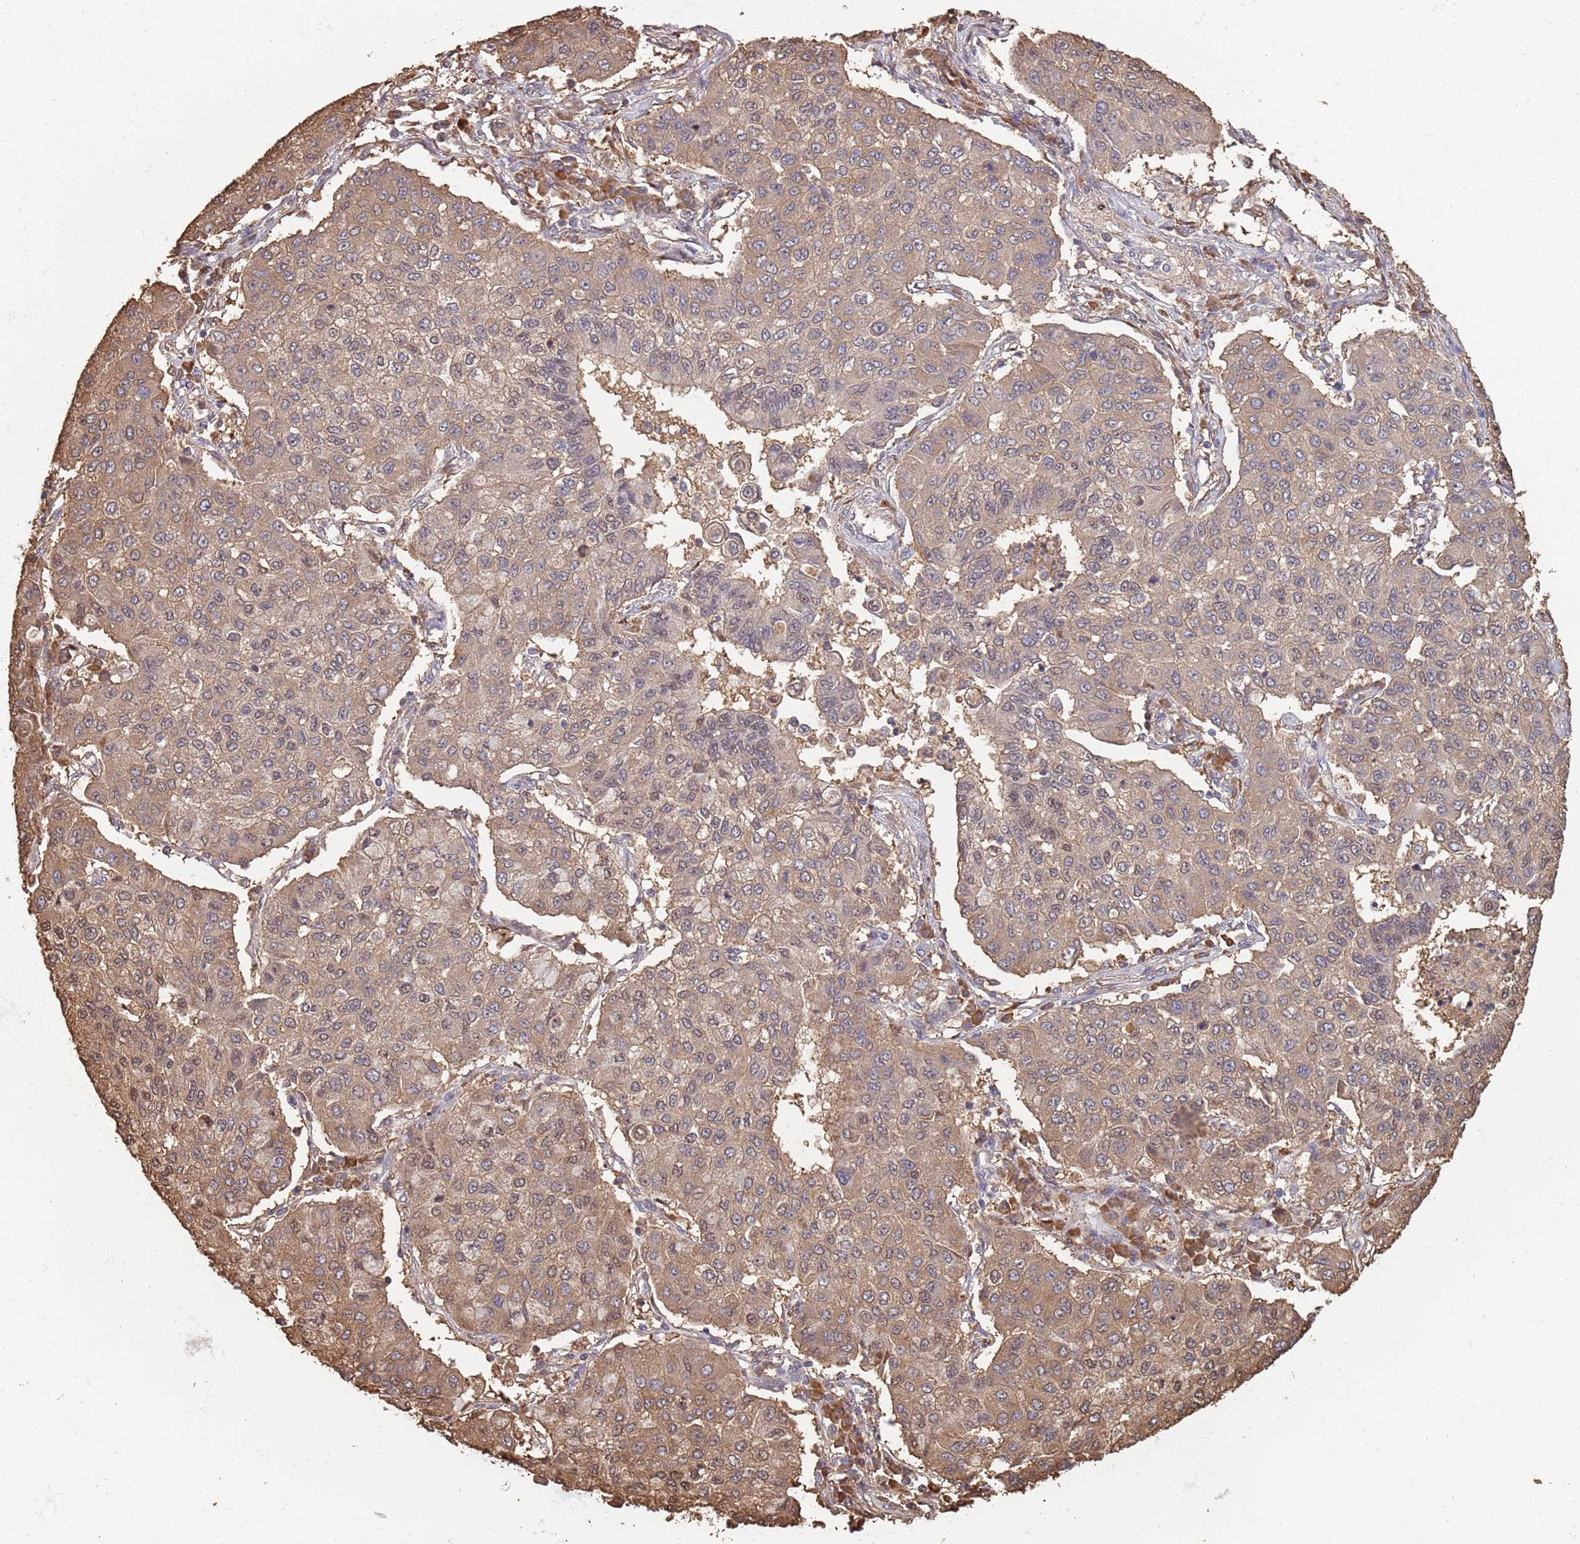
{"staining": {"intensity": "weak", "quantity": ">75%", "location": "cytoplasmic/membranous,nuclear"}, "tissue": "lung cancer", "cell_type": "Tumor cells", "image_type": "cancer", "snomed": [{"axis": "morphology", "description": "Squamous cell carcinoma, NOS"}, {"axis": "topography", "description": "Lung"}], "caption": "Immunohistochemical staining of lung cancer displays low levels of weak cytoplasmic/membranous and nuclear positivity in approximately >75% of tumor cells. The protein is stained brown, and the nuclei are stained in blue (DAB (3,3'-diaminobenzidine) IHC with brightfield microscopy, high magnification).", "gene": "COG4", "patient": {"sex": "male", "age": 74}}